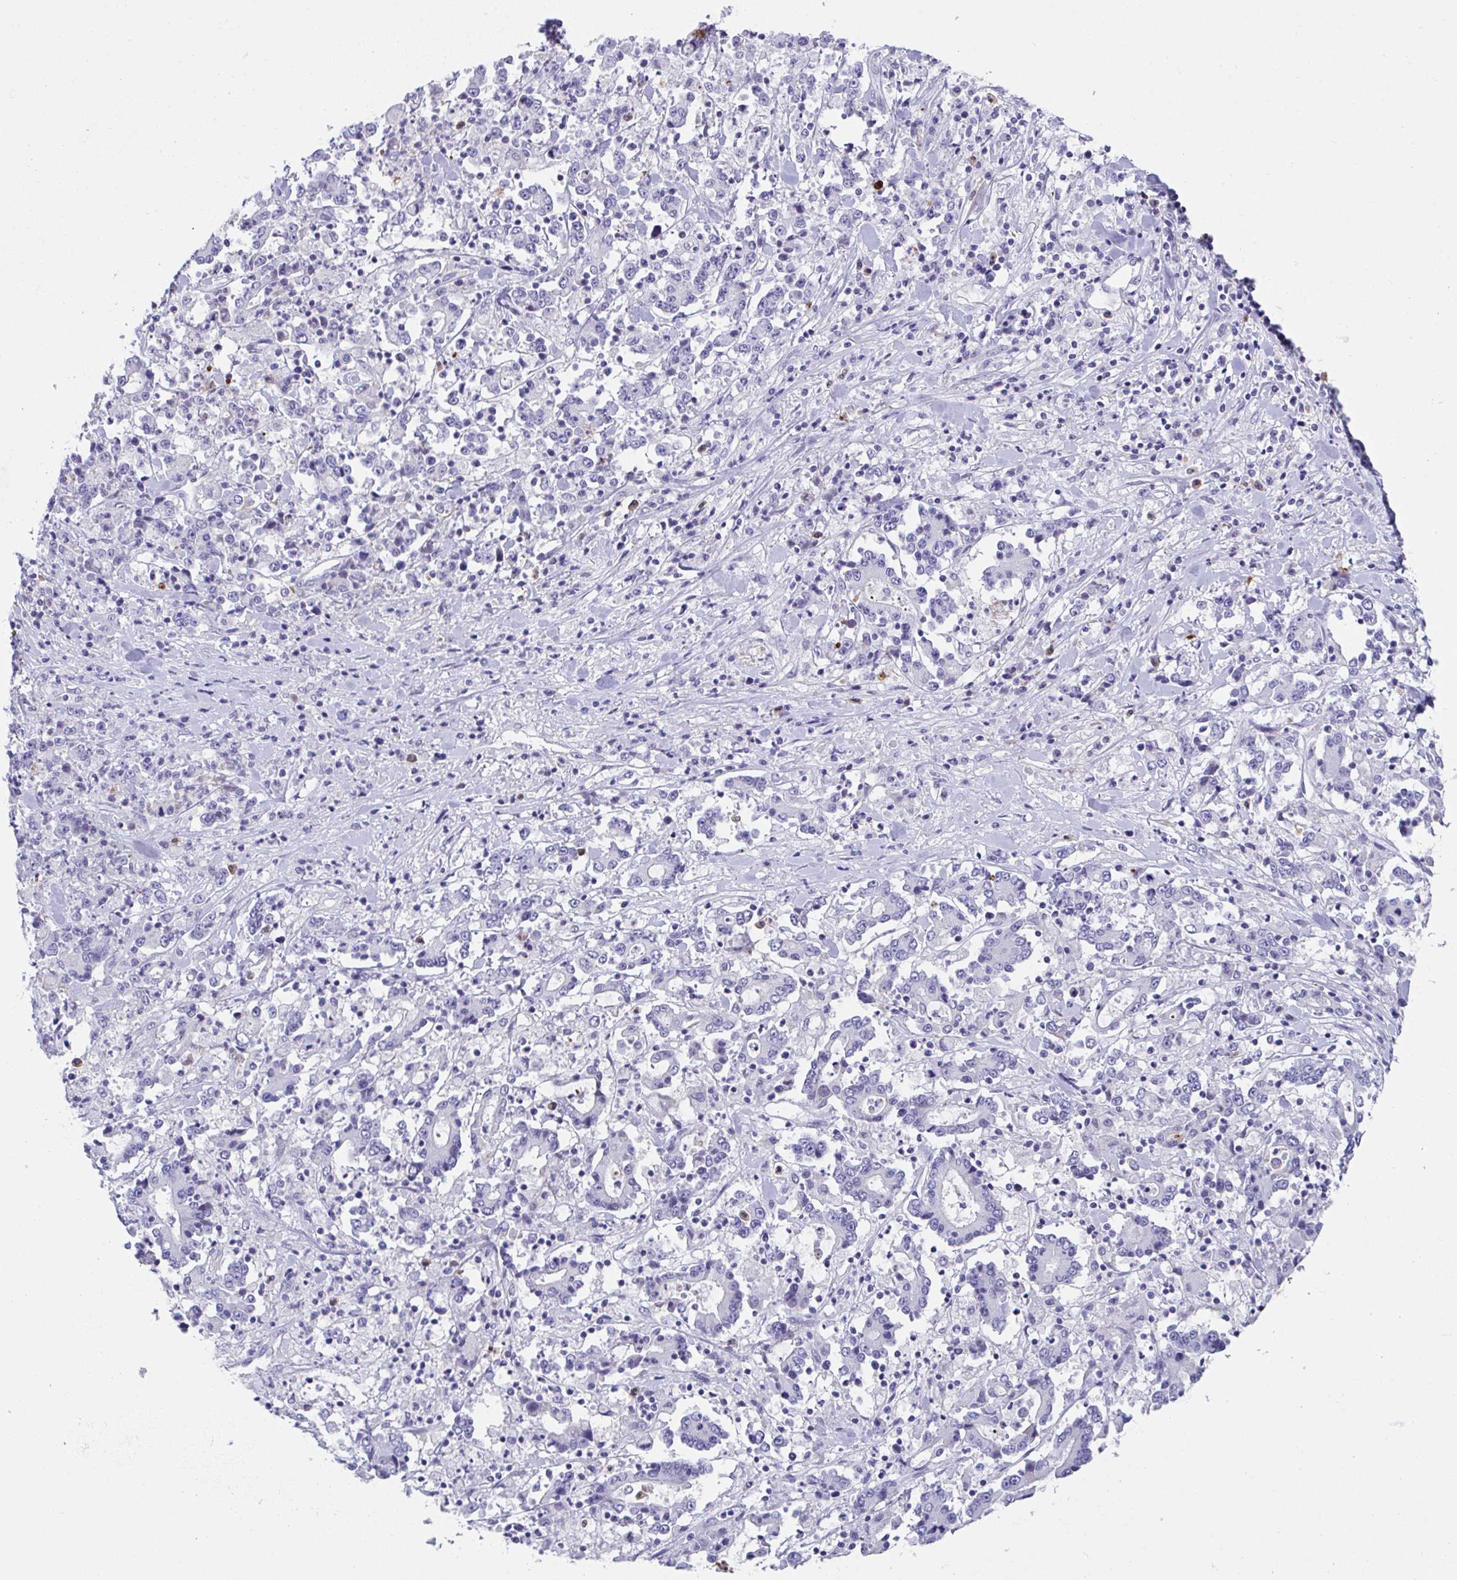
{"staining": {"intensity": "negative", "quantity": "none", "location": "none"}, "tissue": "stomach cancer", "cell_type": "Tumor cells", "image_type": "cancer", "snomed": [{"axis": "morphology", "description": "Adenocarcinoma, NOS"}, {"axis": "topography", "description": "Stomach, upper"}], "caption": "This is an immunohistochemistry (IHC) image of human adenocarcinoma (stomach). There is no positivity in tumor cells.", "gene": "KMT2E", "patient": {"sex": "male", "age": 68}}